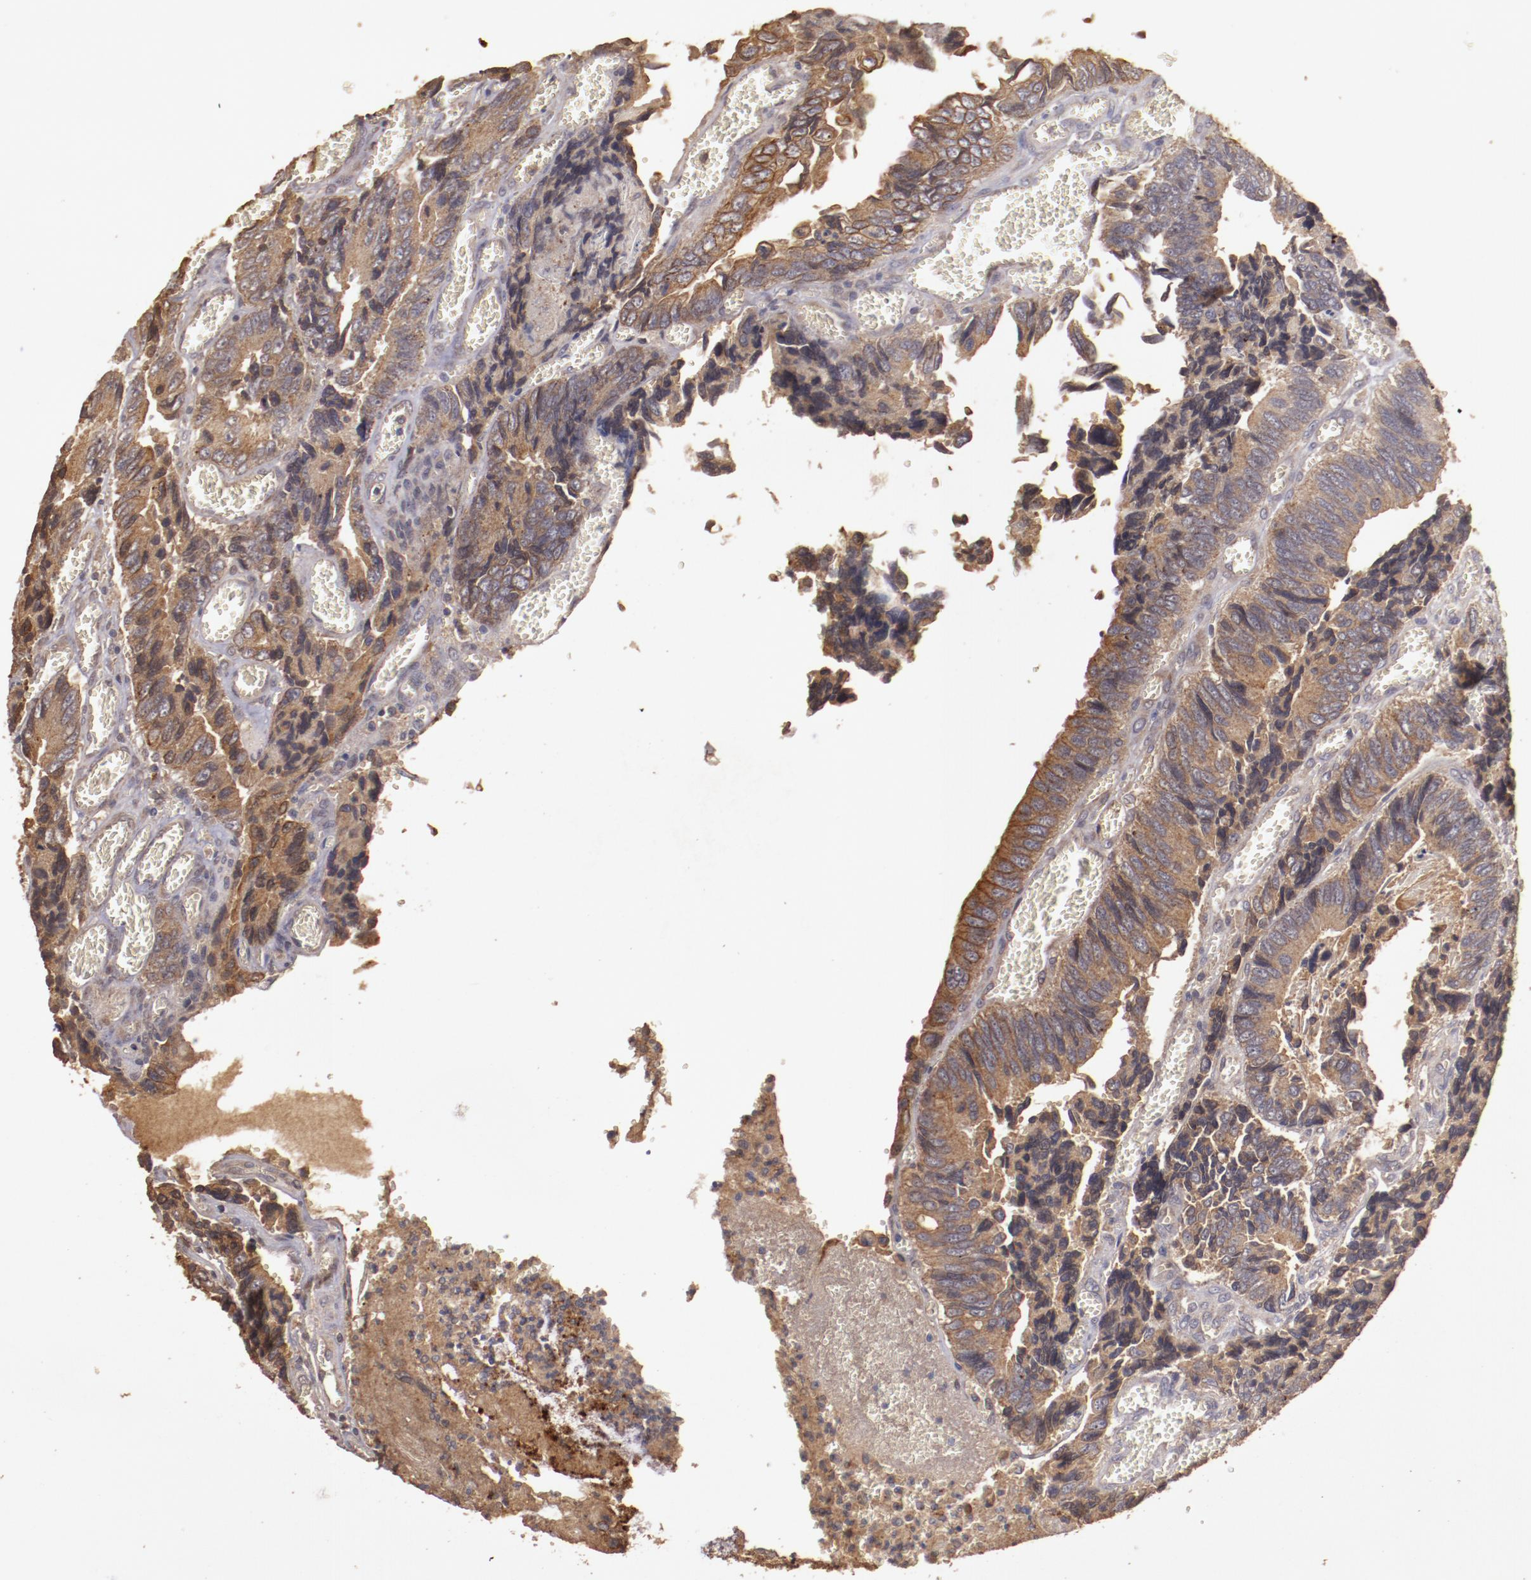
{"staining": {"intensity": "moderate", "quantity": ">75%", "location": "cytoplasmic/membranous"}, "tissue": "colorectal cancer", "cell_type": "Tumor cells", "image_type": "cancer", "snomed": [{"axis": "morphology", "description": "Adenocarcinoma, NOS"}, {"axis": "topography", "description": "Colon"}], "caption": "IHC staining of colorectal adenocarcinoma, which exhibits medium levels of moderate cytoplasmic/membranous expression in approximately >75% of tumor cells indicating moderate cytoplasmic/membranous protein positivity. The staining was performed using DAB (3,3'-diaminobenzidine) (brown) for protein detection and nuclei were counterstained in hematoxylin (blue).", "gene": "SRRD", "patient": {"sex": "male", "age": 72}}